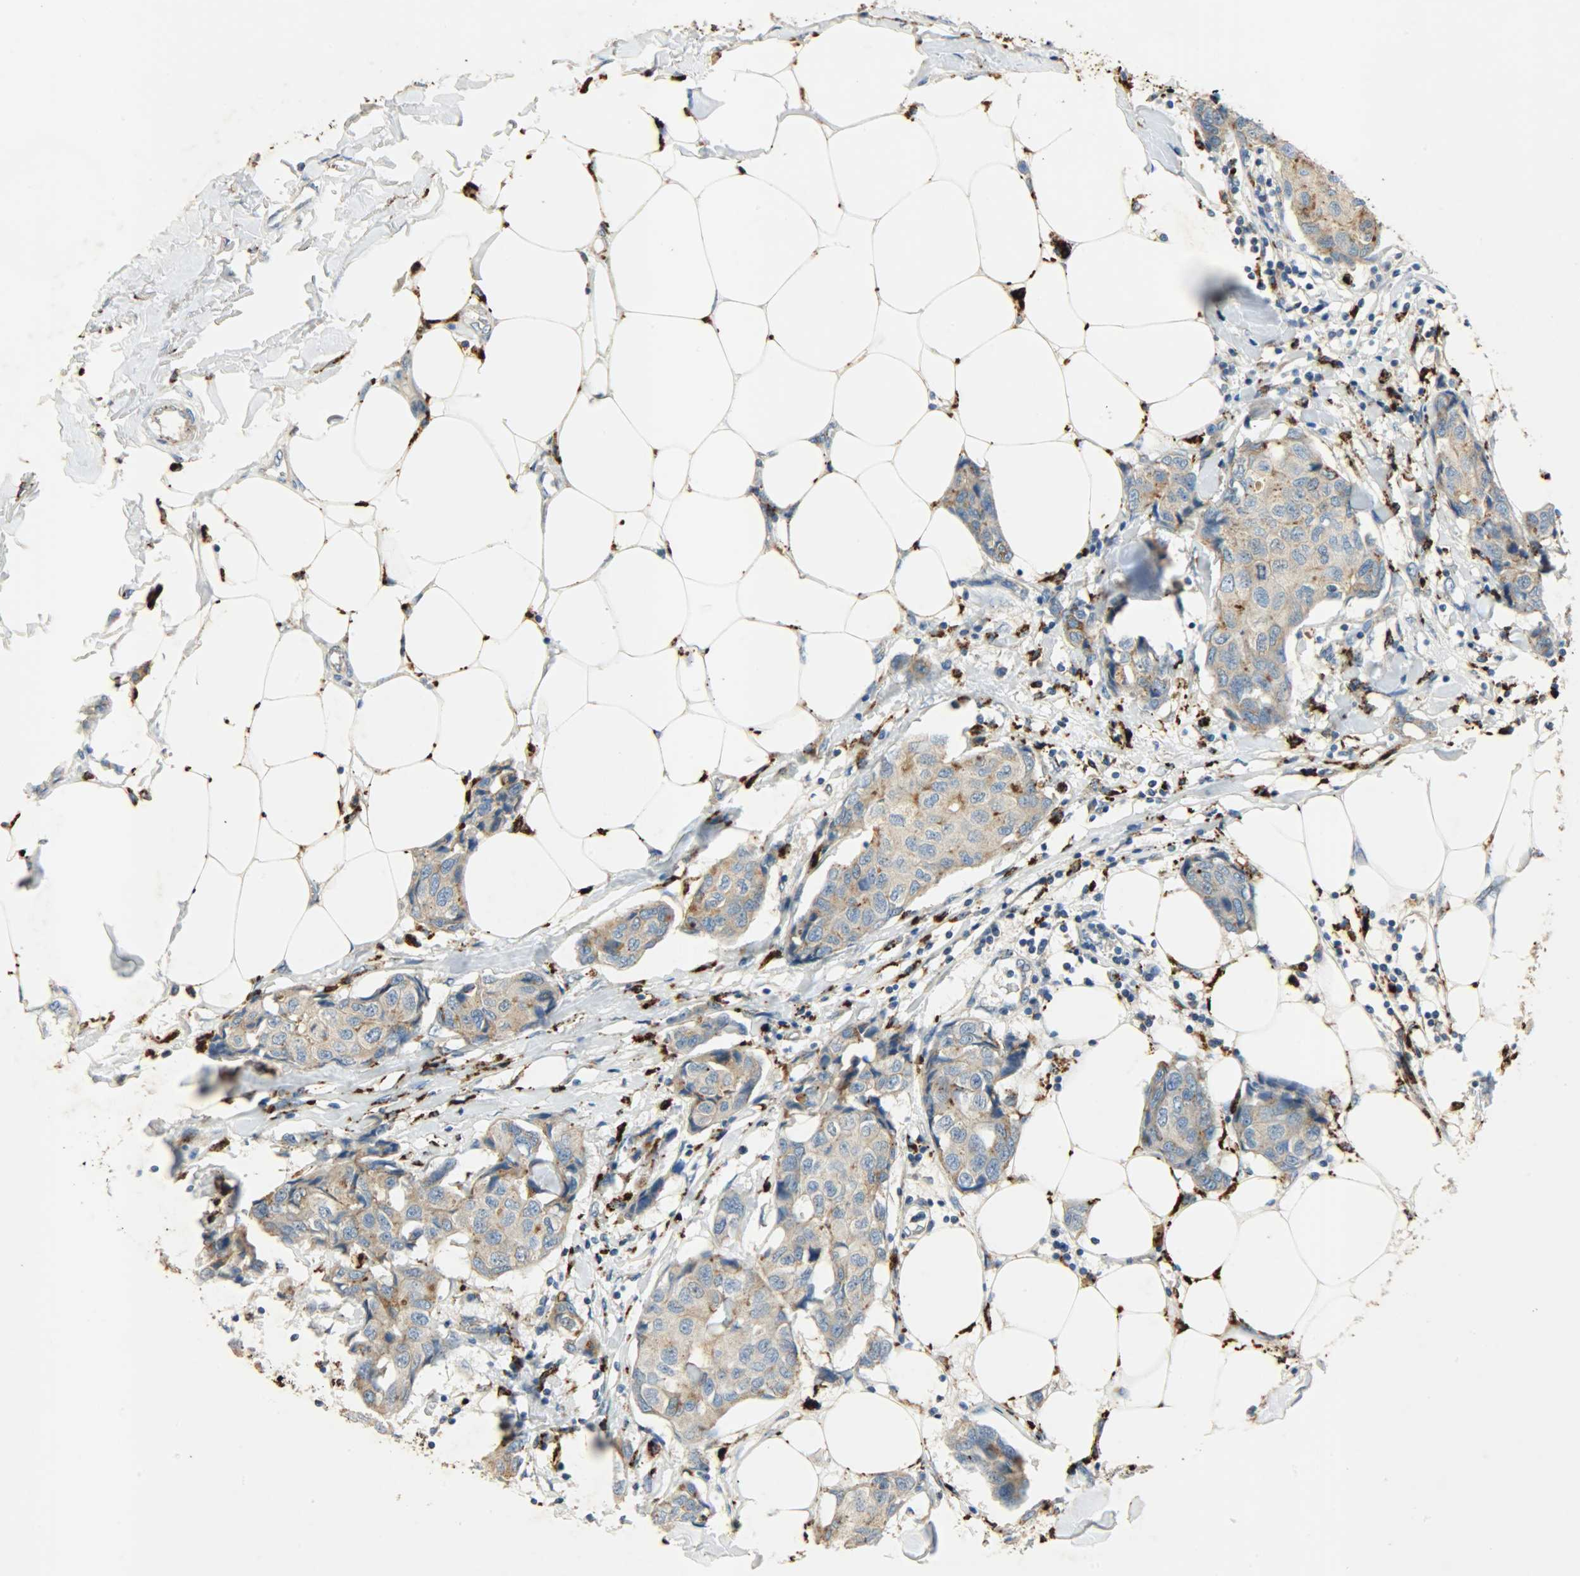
{"staining": {"intensity": "weak", "quantity": "25%-75%", "location": "cytoplasmic/membranous"}, "tissue": "breast cancer", "cell_type": "Tumor cells", "image_type": "cancer", "snomed": [{"axis": "morphology", "description": "Duct carcinoma"}, {"axis": "topography", "description": "Breast"}], "caption": "There is low levels of weak cytoplasmic/membranous expression in tumor cells of breast cancer (intraductal carcinoma), as demonstrated by immunohistochemical staining (brown color).", "gene": "ASAH1", "patient": {"sex": "female", "age": 80}}